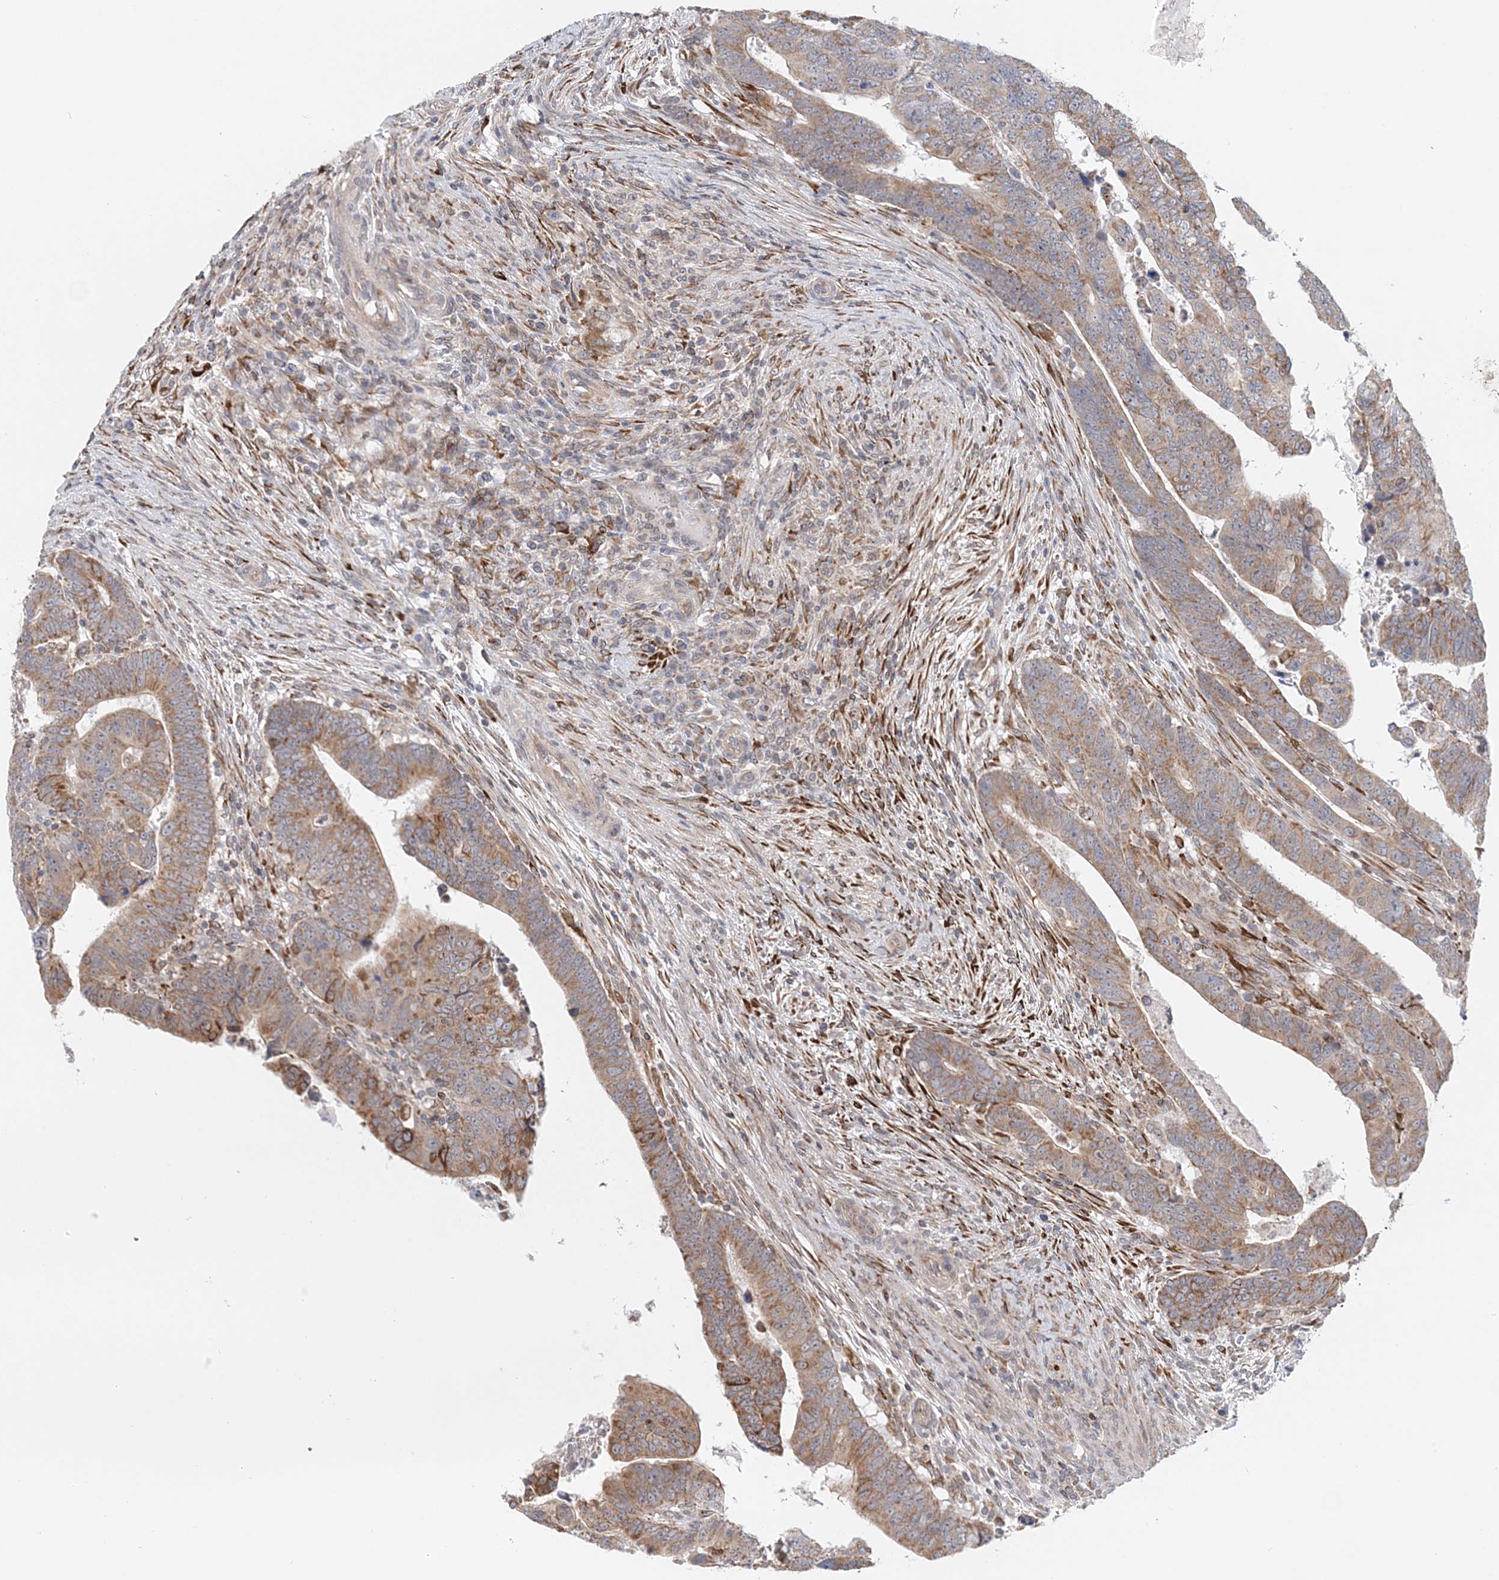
{"staining": {"intensity": "moderate", "quantity": ">75%", "location": "cytoplasmic/membranous"}, "tissue": "colorectal cancer", "cell_type": "Tumor cells", "image_type": "cancer", "snomed": [{"axis": "morphology", "description": "Normal tissue, NOS"}, {"axis": "morphology", "description": "Adenocarcinoma, NOS"}, {"axis": "topography", "description": "Rectum"}], "caption": "Tumor cells exhibit medium levels of moderate cytoplasmic/membranous positivity in about >75% of cells in human colorectal cancer (adenocarcinoma). Immunohistochemistry stains the protein in brown and the nuclei are stained blue.", "gene": "PCYOX1L", "patient": {"sex": "female", "age": 65}}